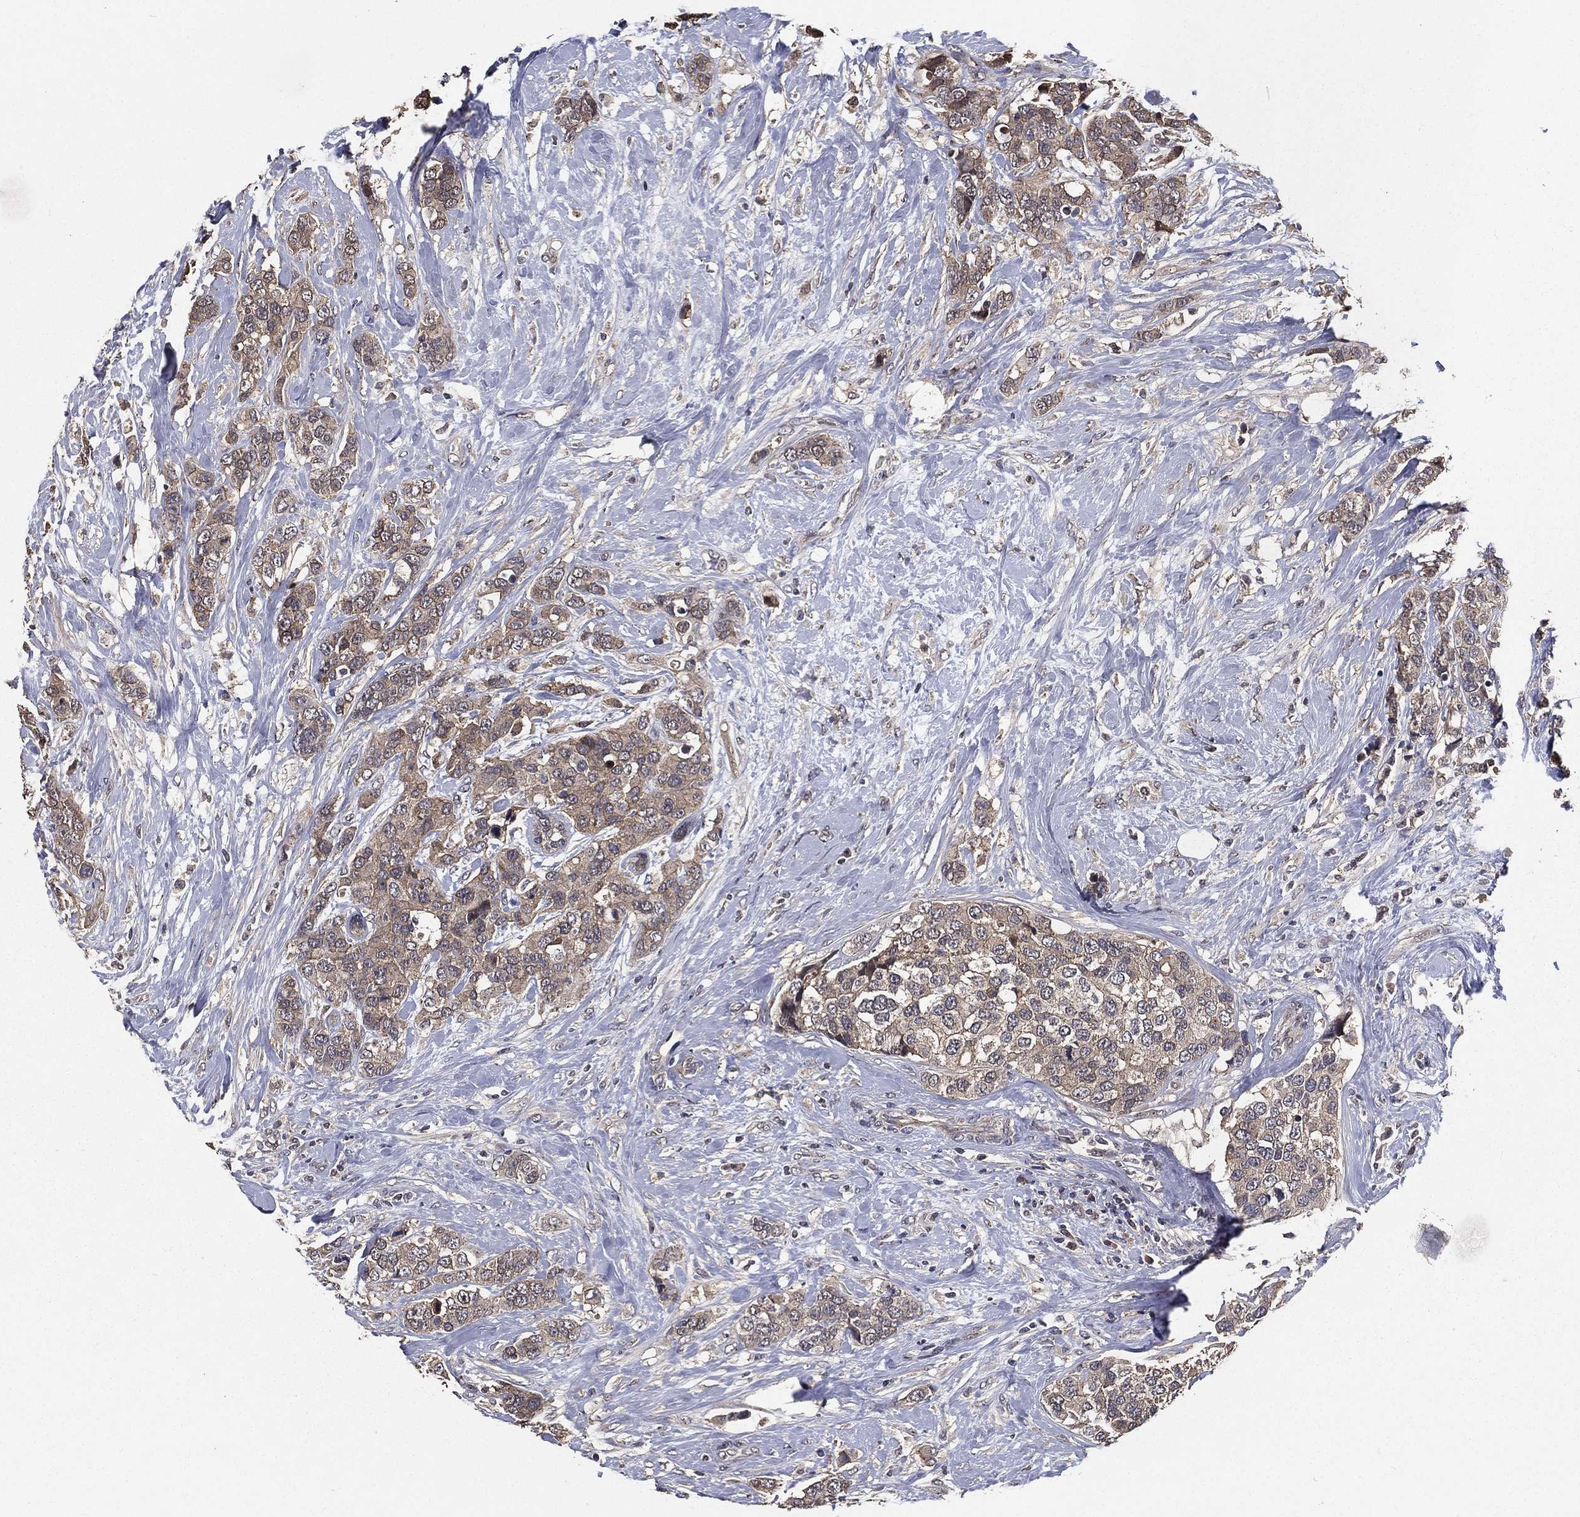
{"staining": {"intensity": "weak", "quantity": ">75%", "location": "cytoplasmic/membranous"}, "tissue": "breast cancer", "cell_type": "Tumor cells", "image_type": "cancer", "snomed": [{"axis": "morphology", "description": "Lobular carcinoma"}, {"axis": "topography", "description": "Breast"}], "caption": "There is low levels of weak cytoplasmic/membranous staining in tumor cells of breast lobular carcinoma, as demonstrated by immunohistochemical staining (brown color).", "gene": "PCNT", "patient": {"sex": "female", "age": 59}}